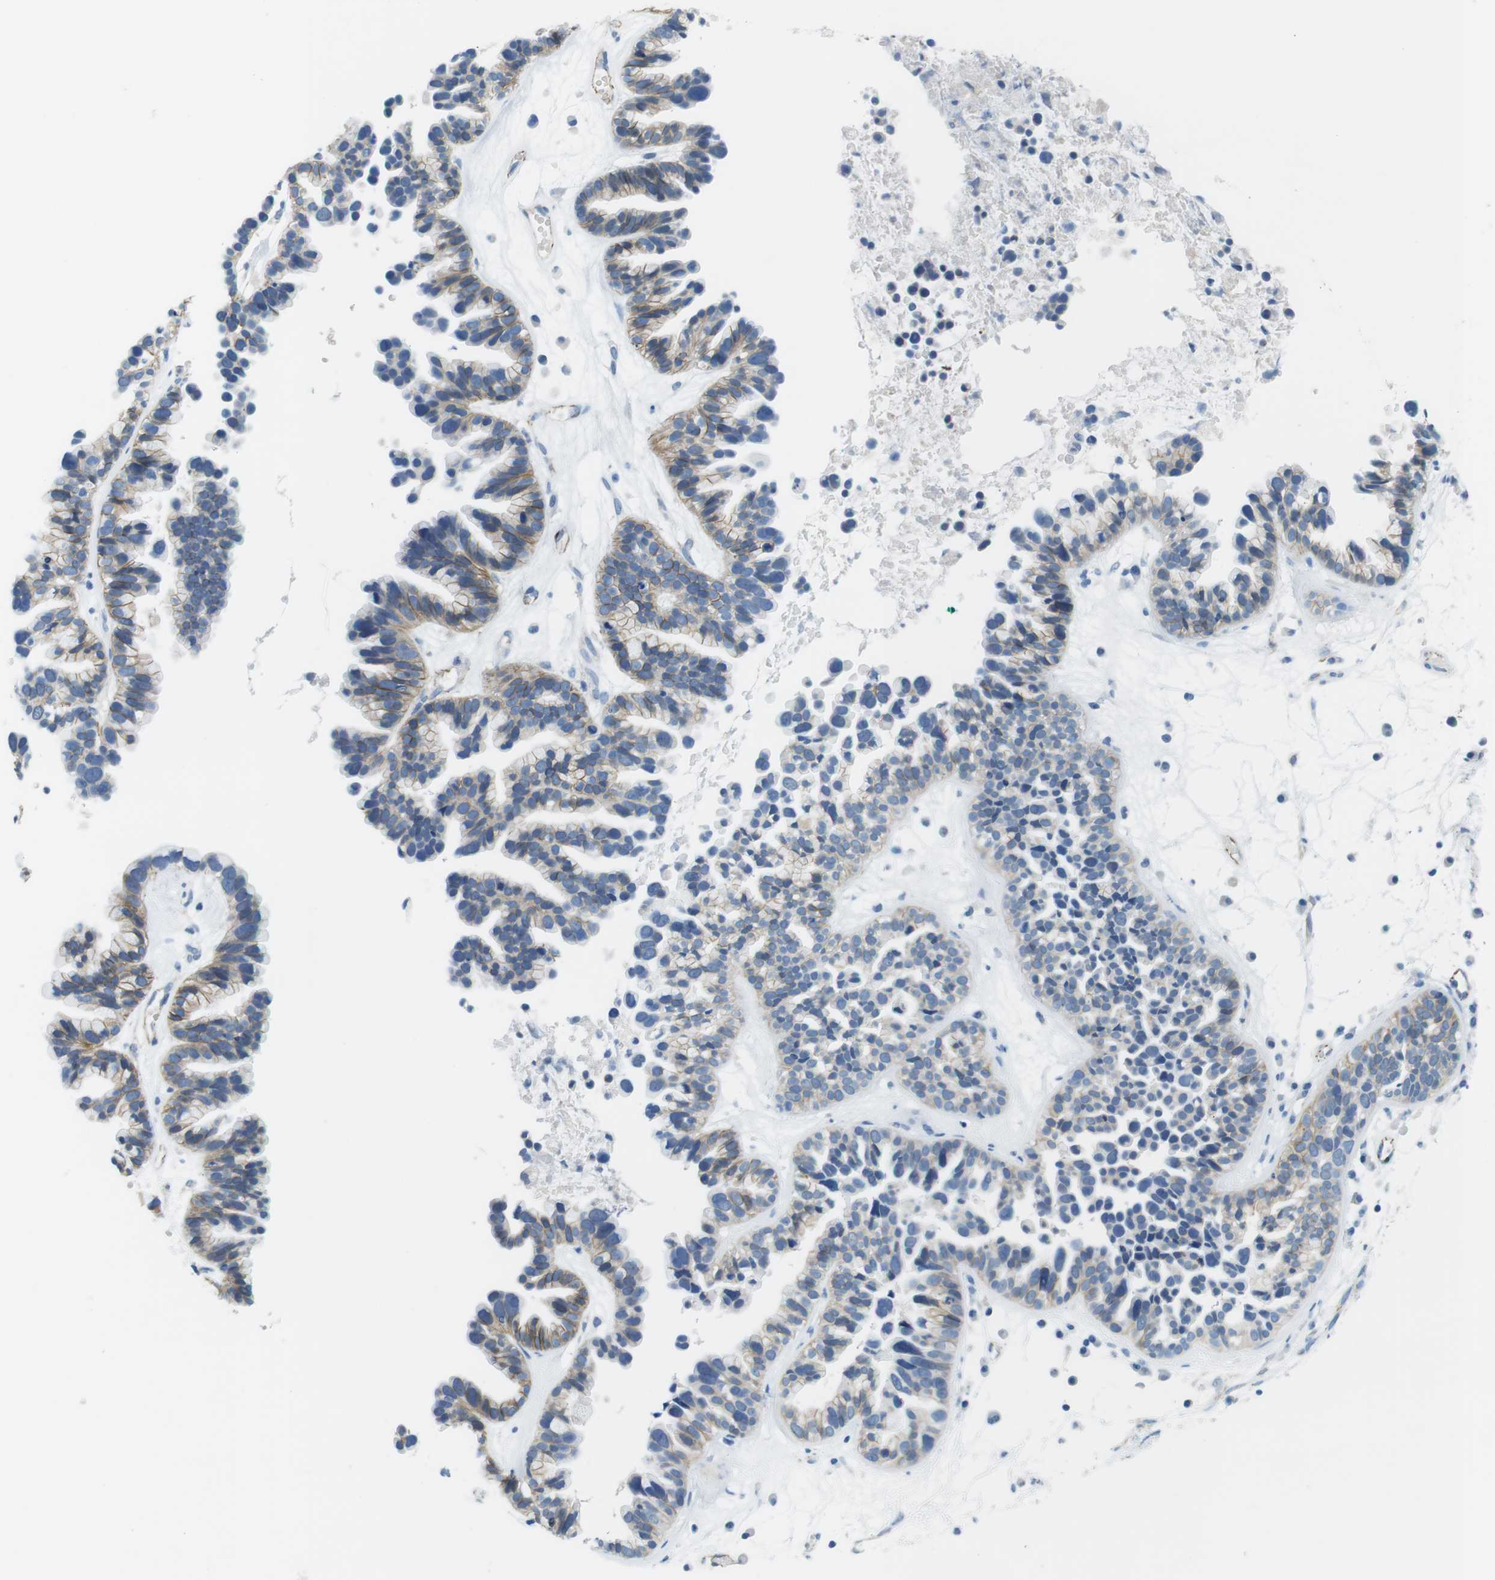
{"staining": {"intensity": "moderate", "quantity": "25%-75%", "location": "cytoplasmic/membranous"}, "tissue": "ovarian cancer", "cell_type": "Tumor cells", "image_type": "cancer", "snomed": [{"axis": "morphology", "description": "Cystadenocarcinoma, serous, NOS"}, {"axis": "topography", "description": "Ovary"}], "caption": "Tumor cells show moderate cytoplasmic/membranous positivity in approximately 25%-75% of cells in ovarian serous cystadenocarcinoma. Immunohistochemistry (ihc) stains the protein in brown and the nuclei are stained blue.", "gene": "SLC6A6", "patient": {"sex": "female", "age": 56}}